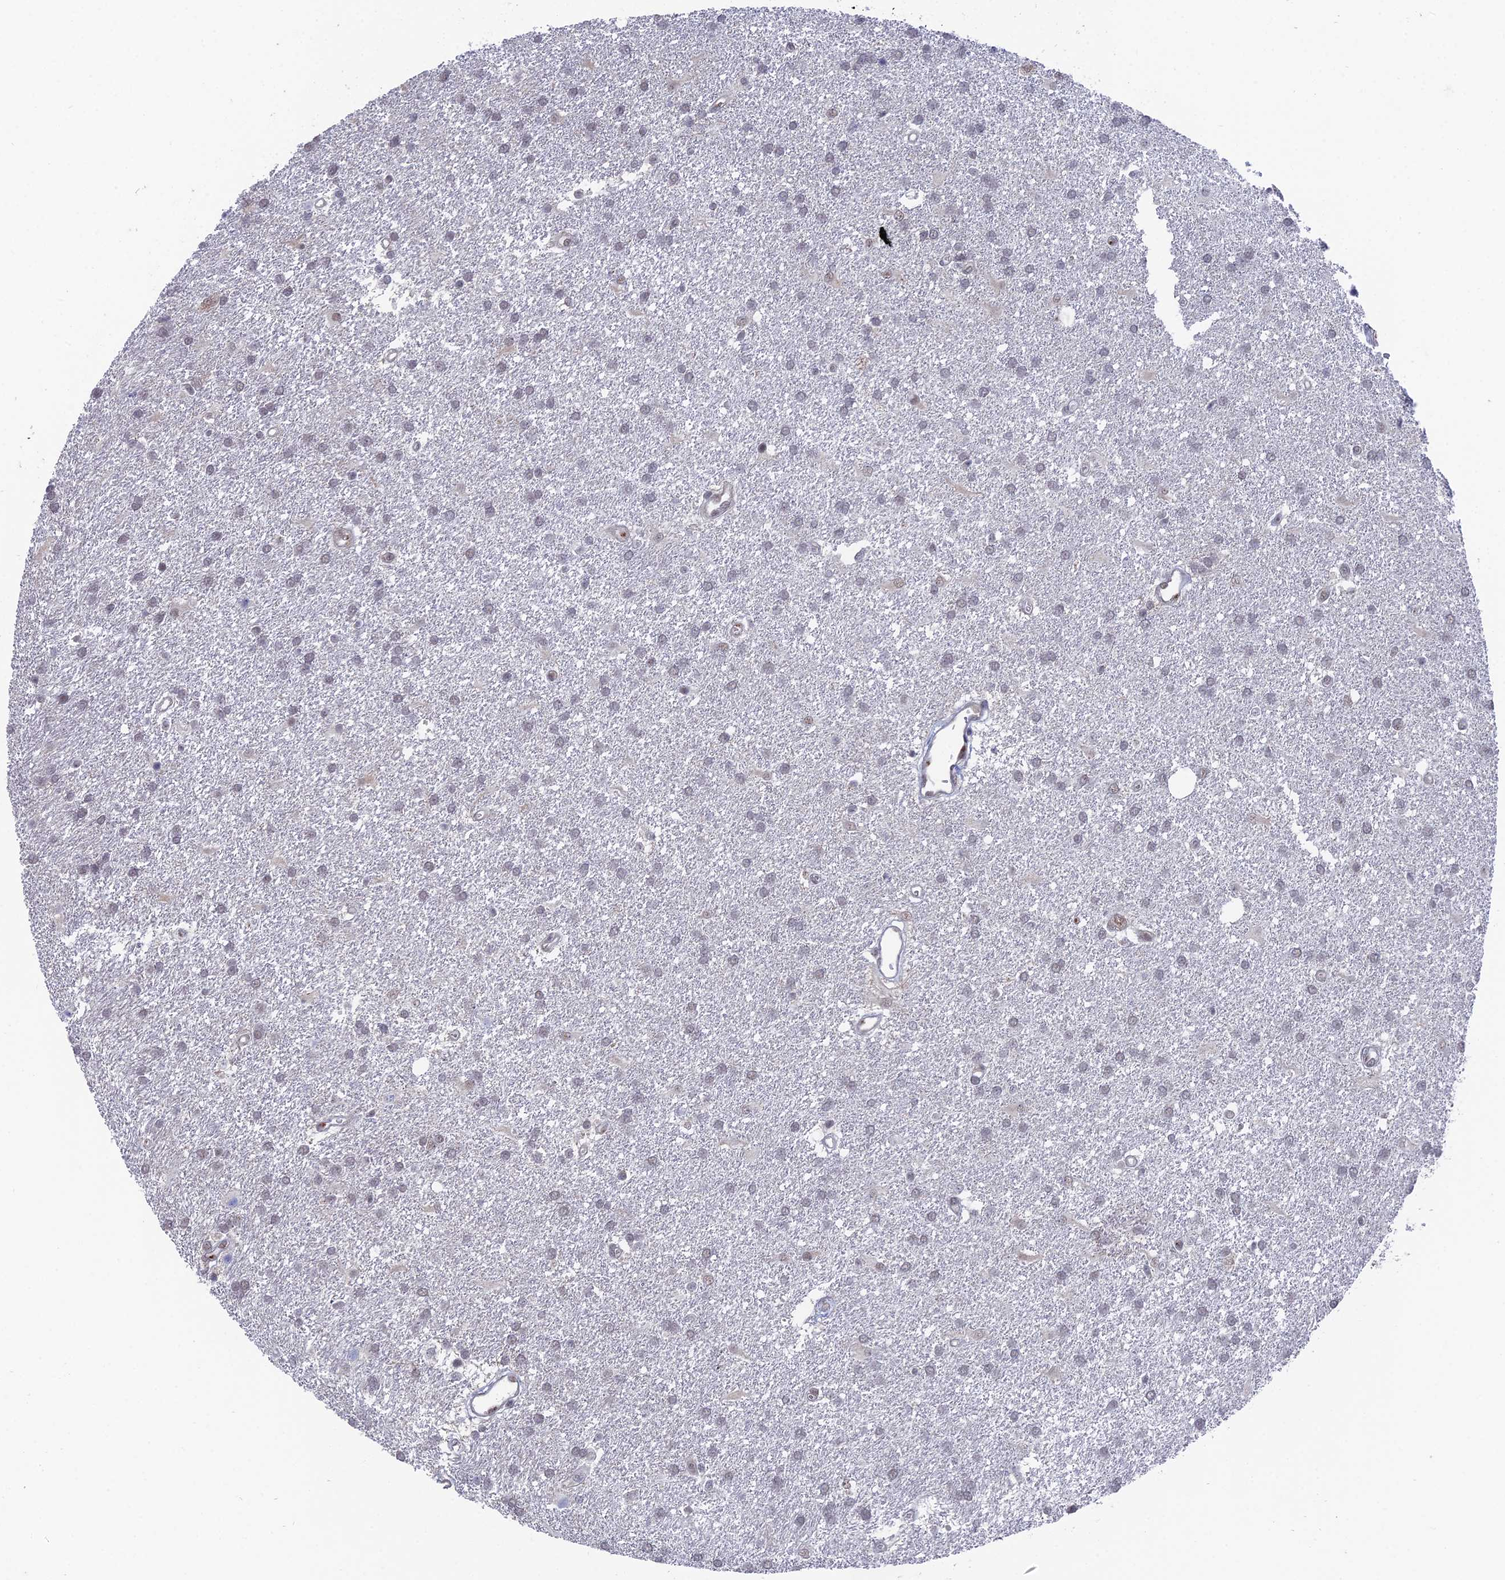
{"staining": {"intensity": "weak", "quantity": "25%-75%", "location": "nuclear"}, "tissue": "glioma", "cell_type": "Tumor cells", "image_type": "cancer", "snomed": [{"axis": "morphology", "description": "Glioma, malignant, Low grade"}, {"axis": "topography", "description": "Brain"}], "caption": "This histopathology image exhibits IHC staining of human glioma, with low weak nuclear expression in about 25%-75% of tumor cells.", "gene": "FHIP2A", "patient": {"sex": "male", "age": 66}}